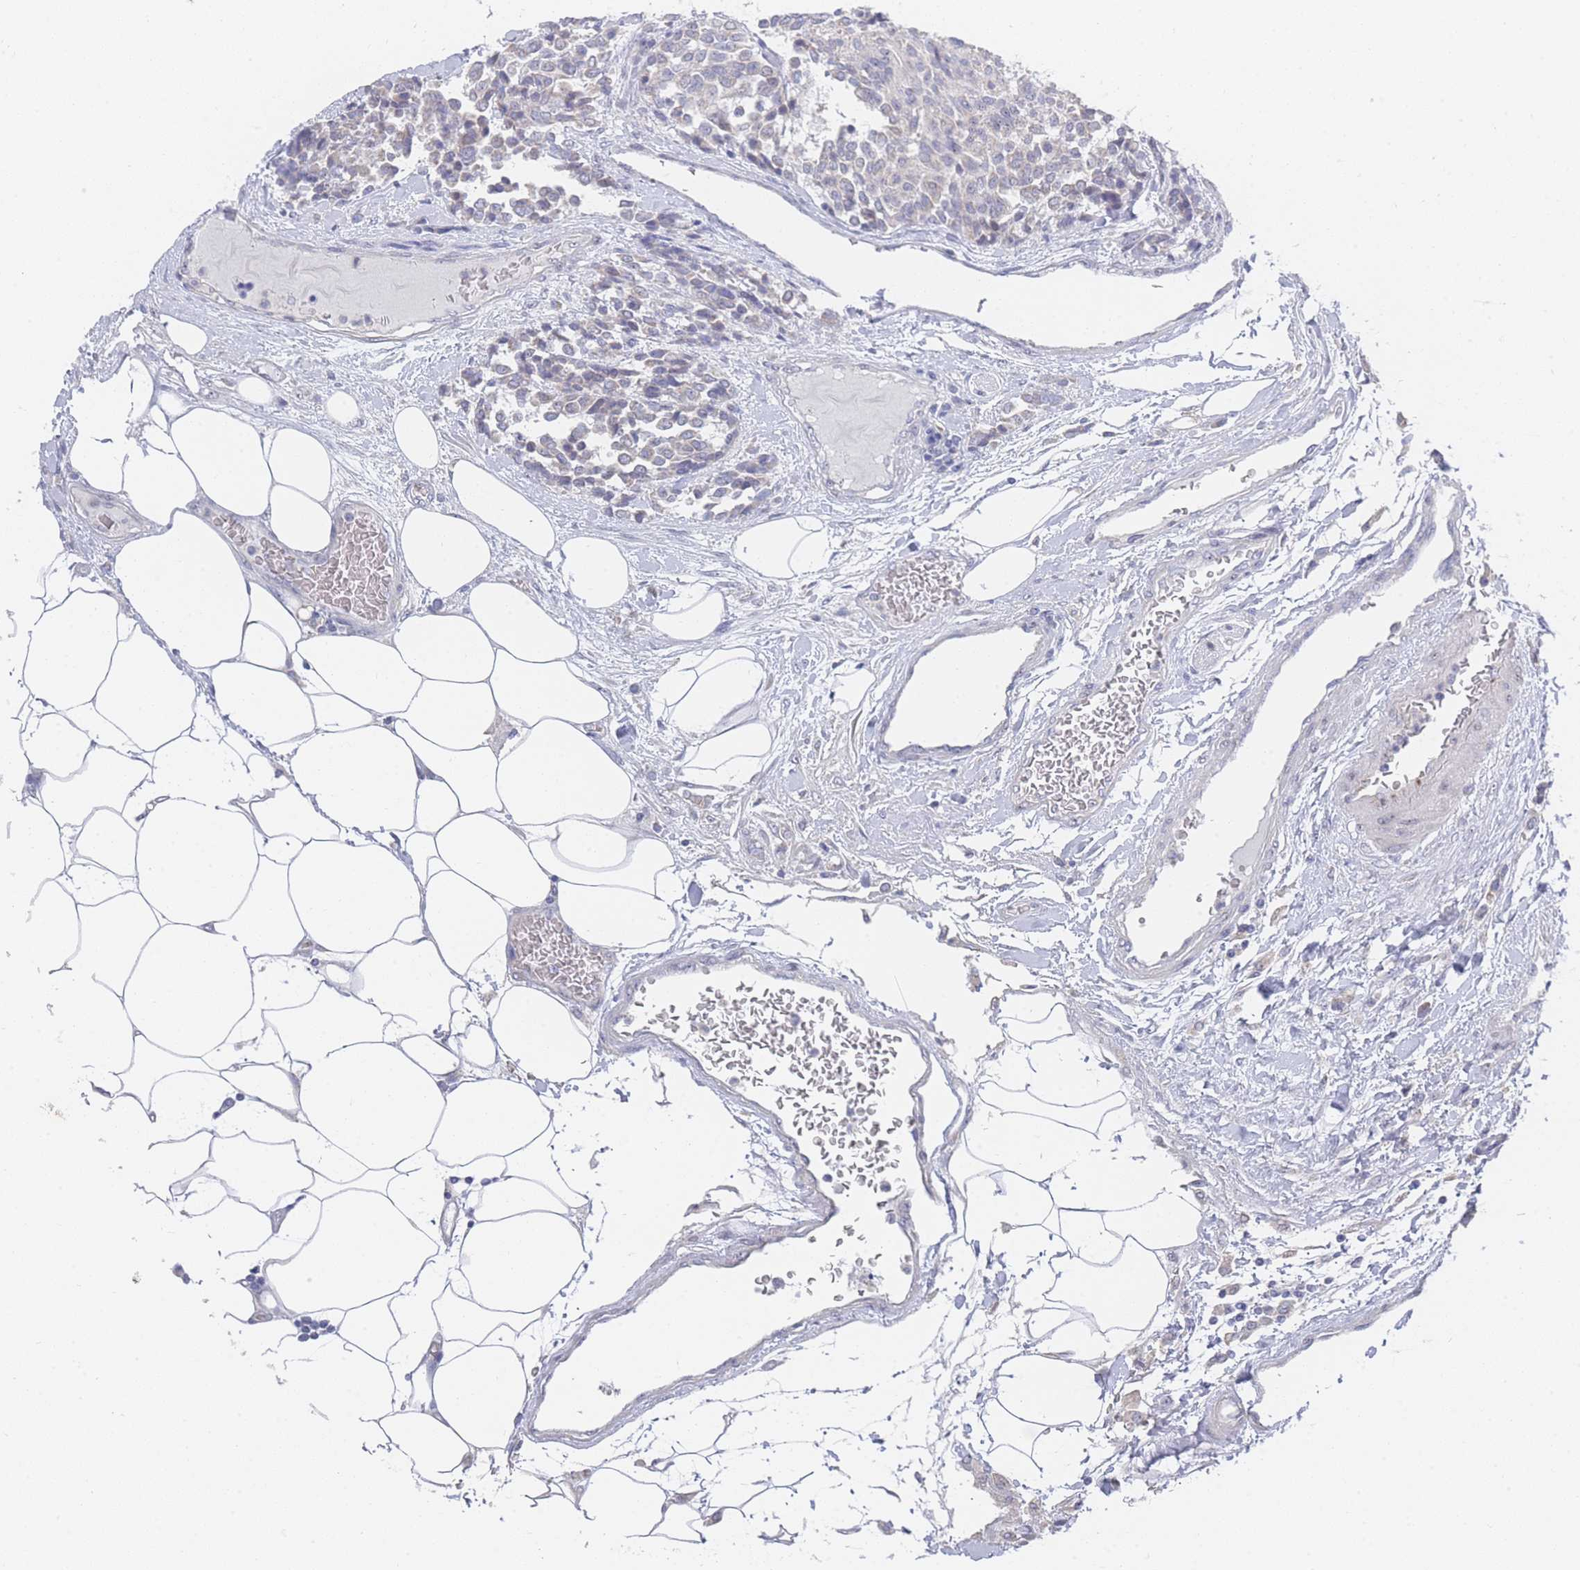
{"staining": {"intensity": "negative", "quantity": "none", "location": "none"}, "tissue": "carcinoid", "cell_type": "Tumor cells", "image_type": "cancer", "snomed": [{"axis": "morphology", "description": "Carcinoid, malignant, NOS"}, {"axis": "topography", "description": "Pancreas"}], "caption": "Immunohistochemistry histopathology image of neoplastic tissue: malignant carcinoid stained with DAB exhibits no significant protein expression in tumor cells.", "gene": "ZNF142", "patient": {"sex": "female", "age": 54}}